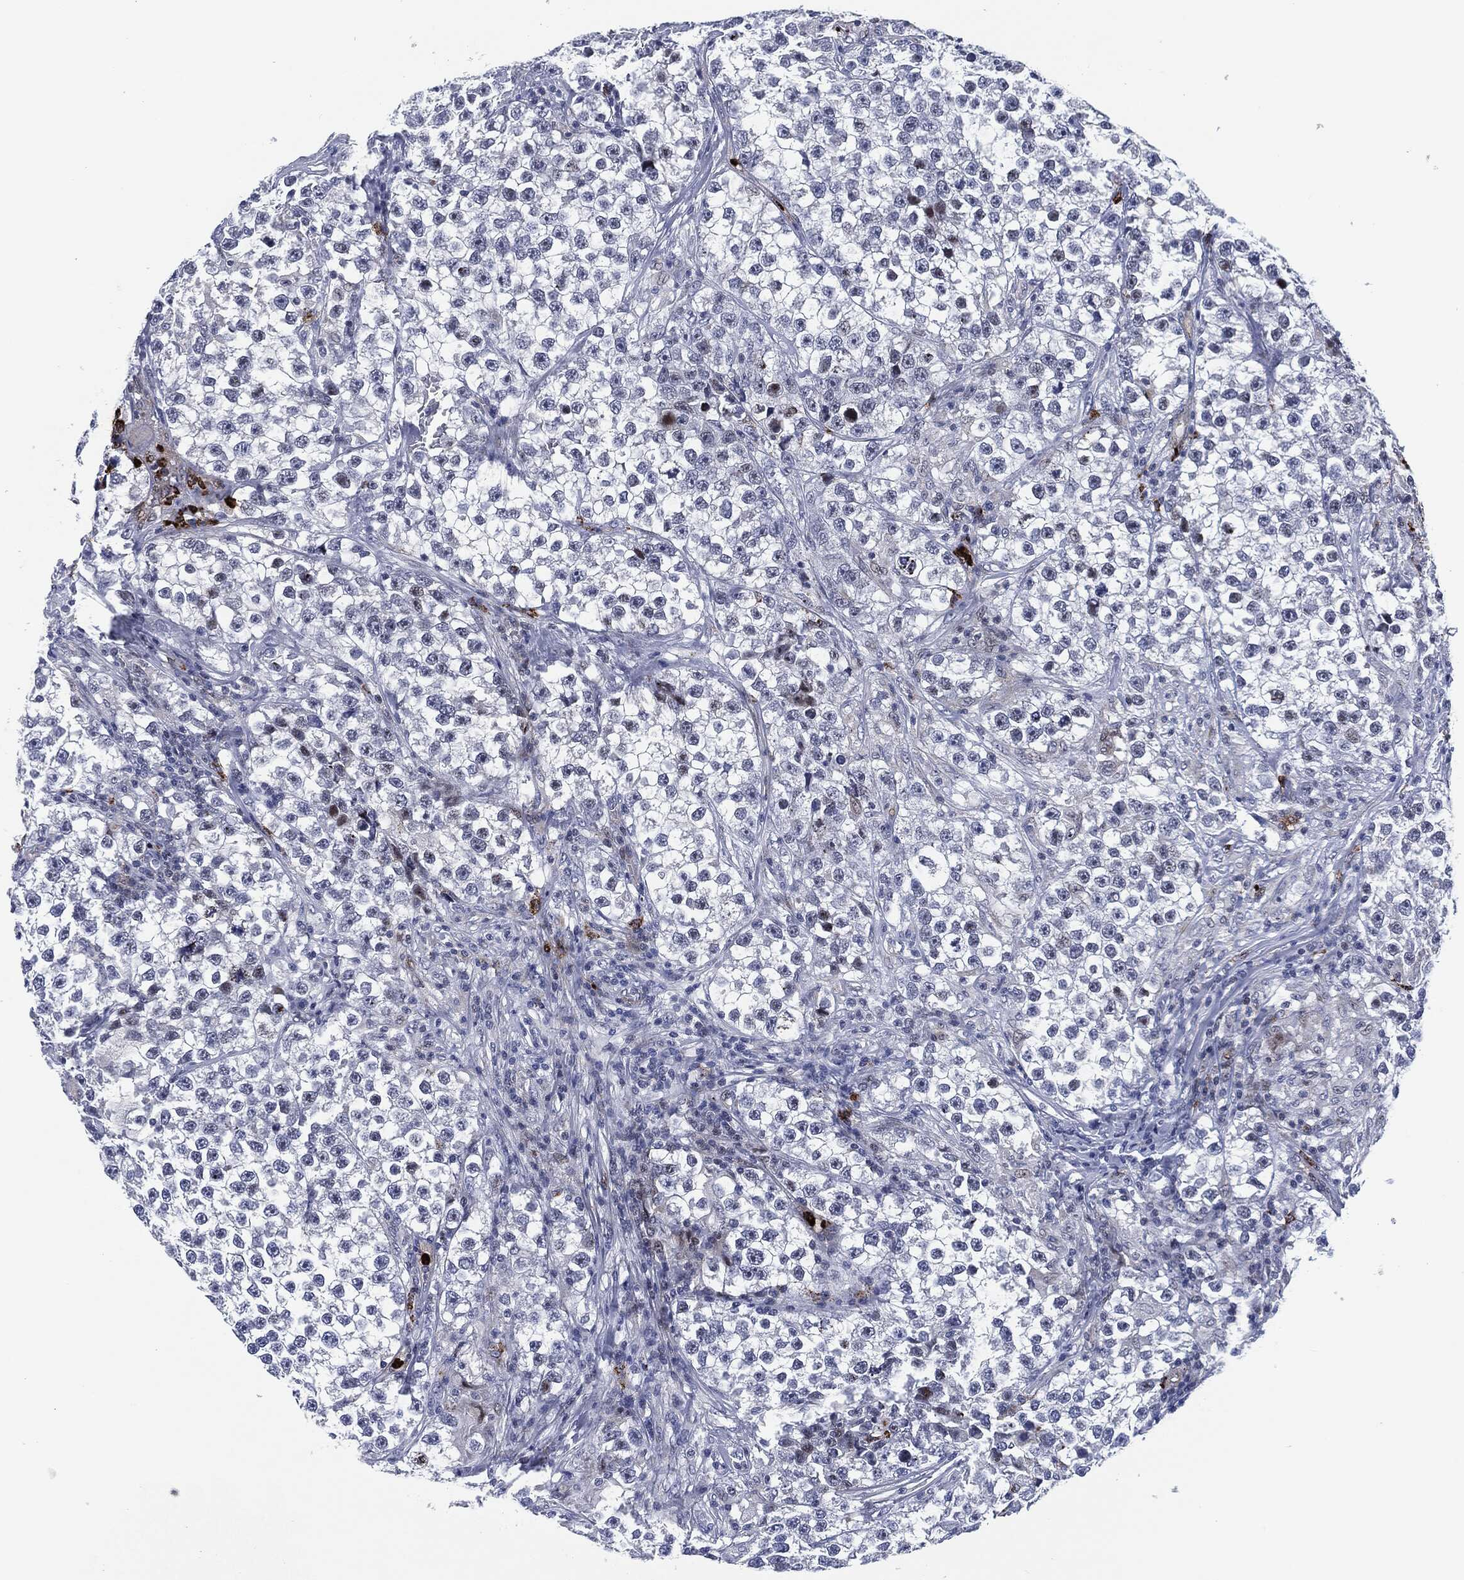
{"staining": {"intensity": "negative", "quantity": "none", "location": "none"}, "tissue": "testis cancer", "cell_type": "Tumor cells", "image_type": "cancer", "snomed": [{"axis": "morphology", "description": "Seminoma, NOS"}, {"axis": "topography", "description": "Testis"}], "caption": "Testis seminoma was stained to show a protein in brown. There is no significant expression in tumor cells.", "gene": "MPO", "patient": {"sex": "male", "age": 46}}